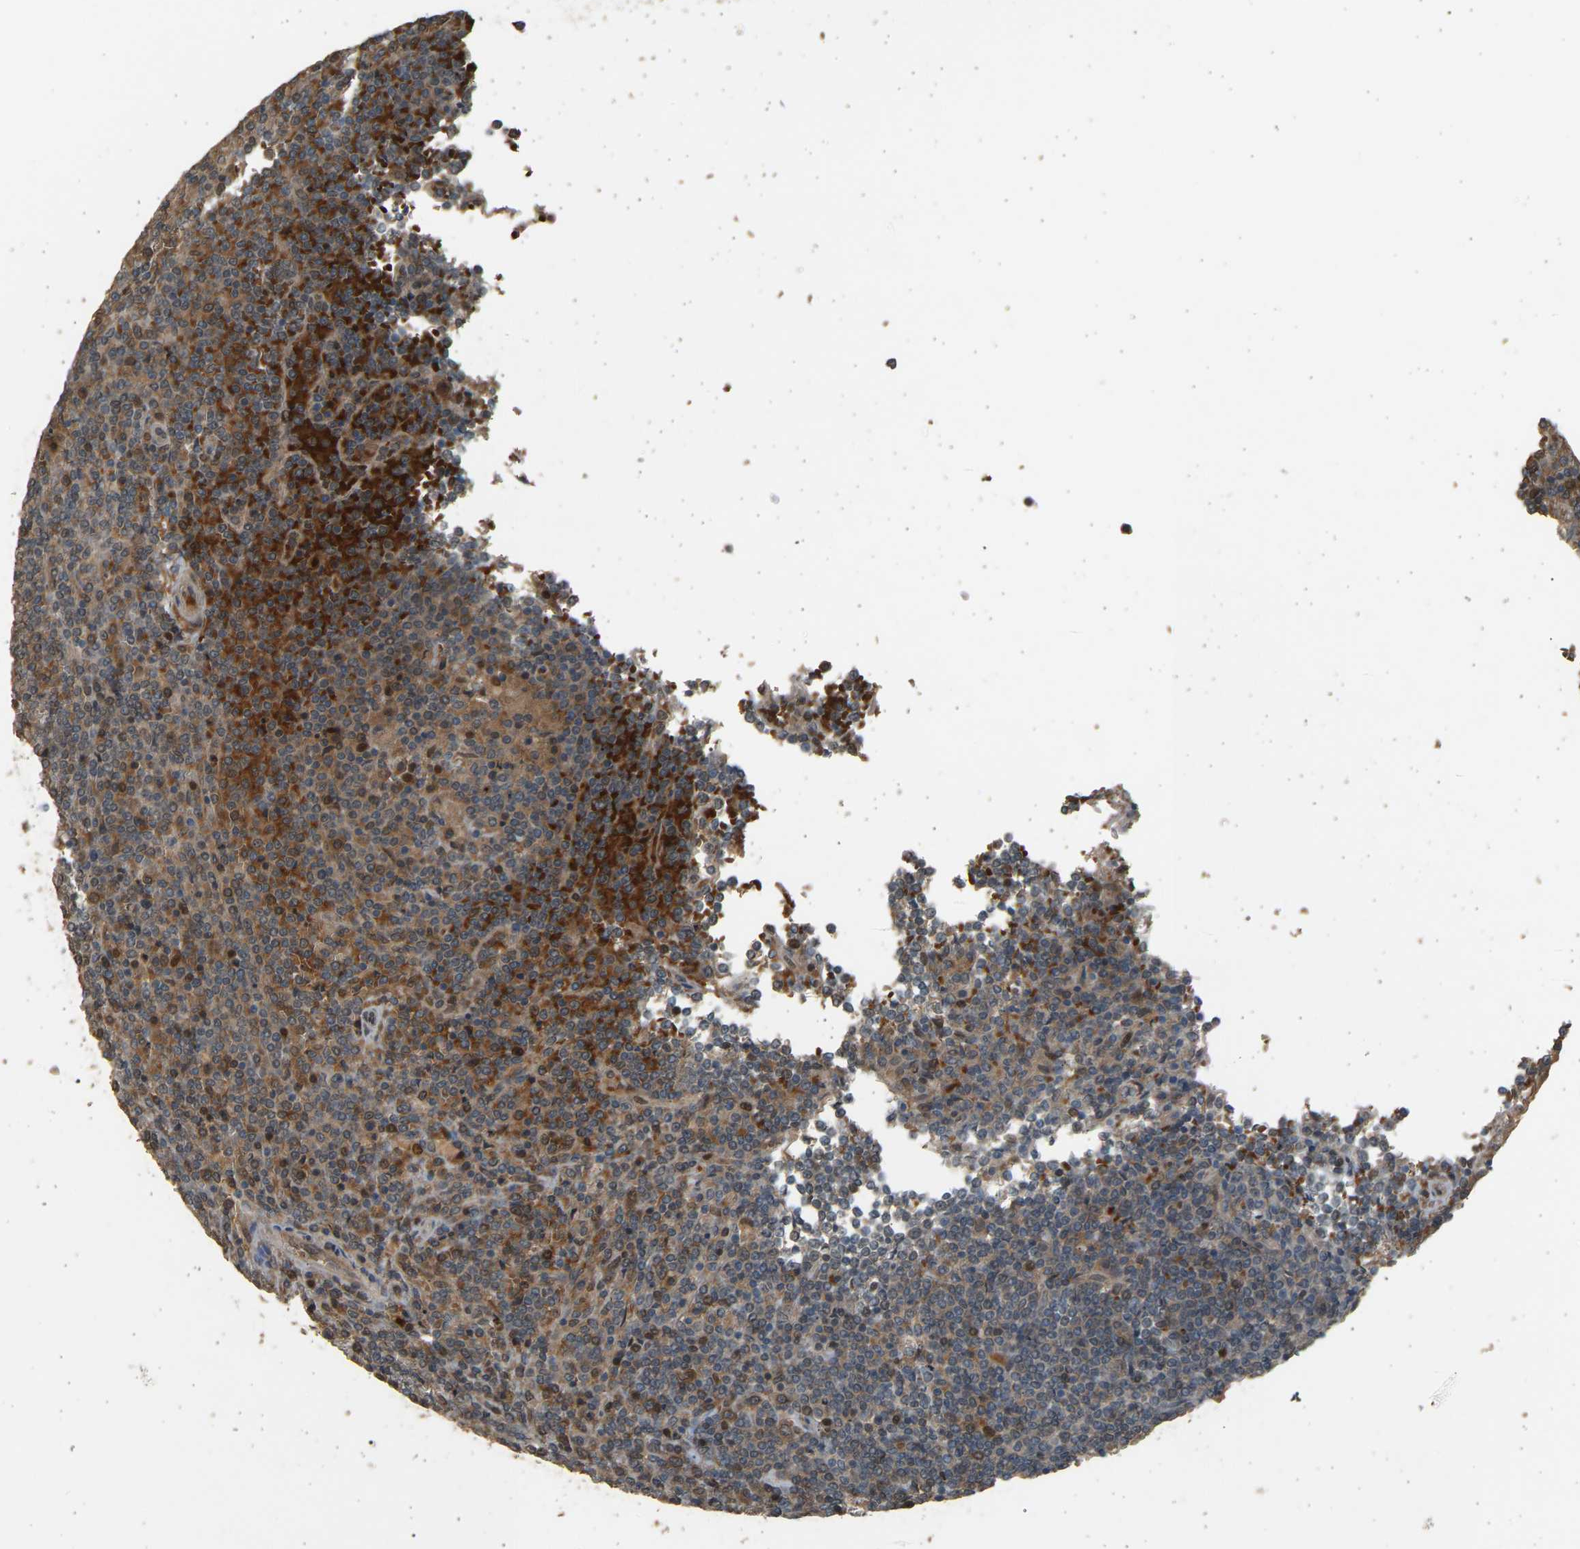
{"staining": {"intensity": "strong", "quantity": ">75%", "location": "cytoplasmic/membranous"}, "tissue": "lymphoma", "cell_type": "Tumor cells", "image_type": "cancer", "snomed": [{"axis": "morphology", "description": "Malignant lymphoma, non-Hodgkin's type, Low grade"}, {"axis": "topography", "description": "Spleen"}], "caption": "Immunohistochemical staining of human low-grade malignant lymphoma, non-Hodgkin's type demonstrates high levels of strong cytoplasmic/membranous expression in about >75% of tumor cells.", "gene": "BIRC2", "patient": {"sex": "female", "age": 19}}